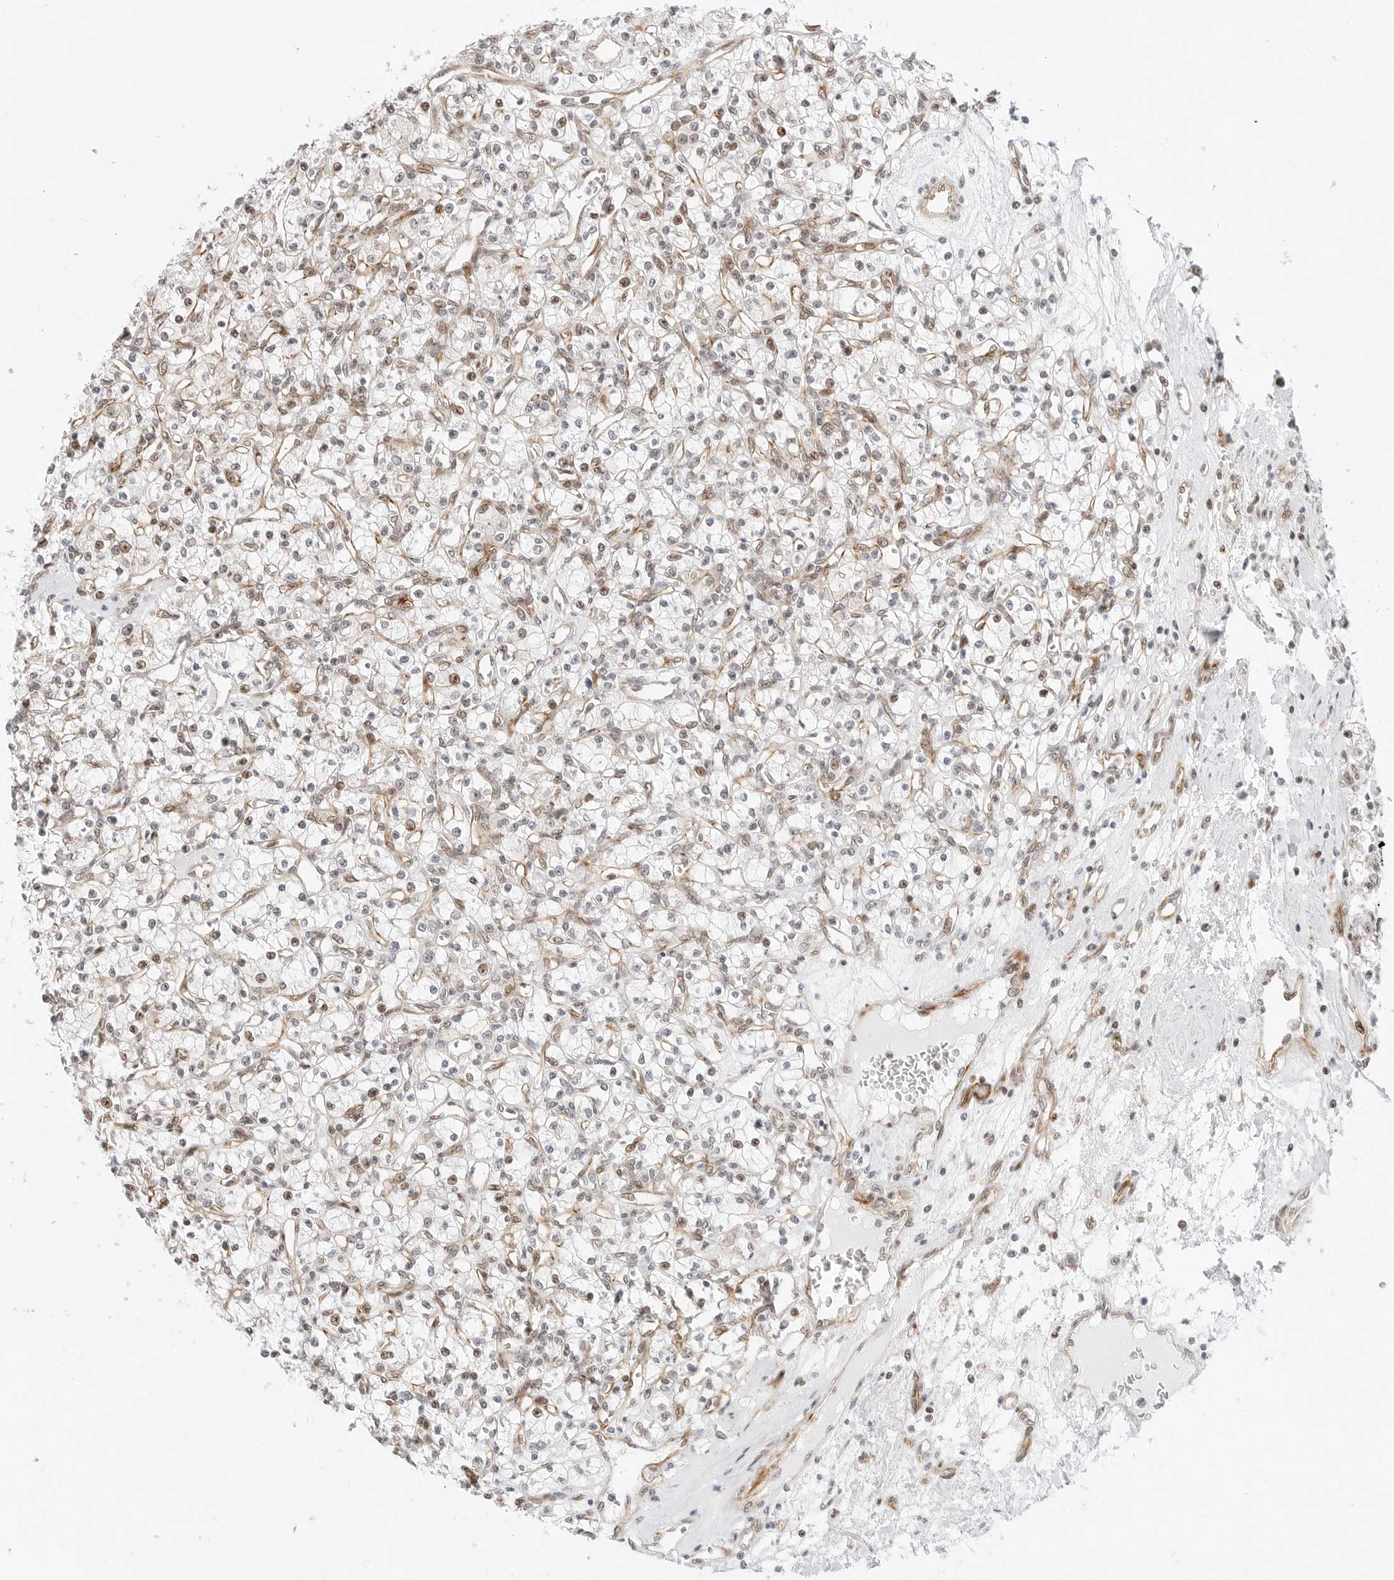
{"staining": {"intensity": "negative", "quantity": "none", "location": "none"}, "tissue": "renal cancer", "cell_type": "Tumor cells", "image_type": "cancer", "snomed": [{"axis": "morphology", "description": "Adenocarcinoma, NOS"}, {"axis": "topography", "description": "Kidney"}], "caption": "There is no significant positivity in tumor cells of renal cancer. The staining is performed using DAB (3,3'-diaminobenzidine) brown chromogen with nuclei counter-stained in using hematoxylin.", "gene": "ZNF613", "patient": {"sex": "female", "age": 59}}